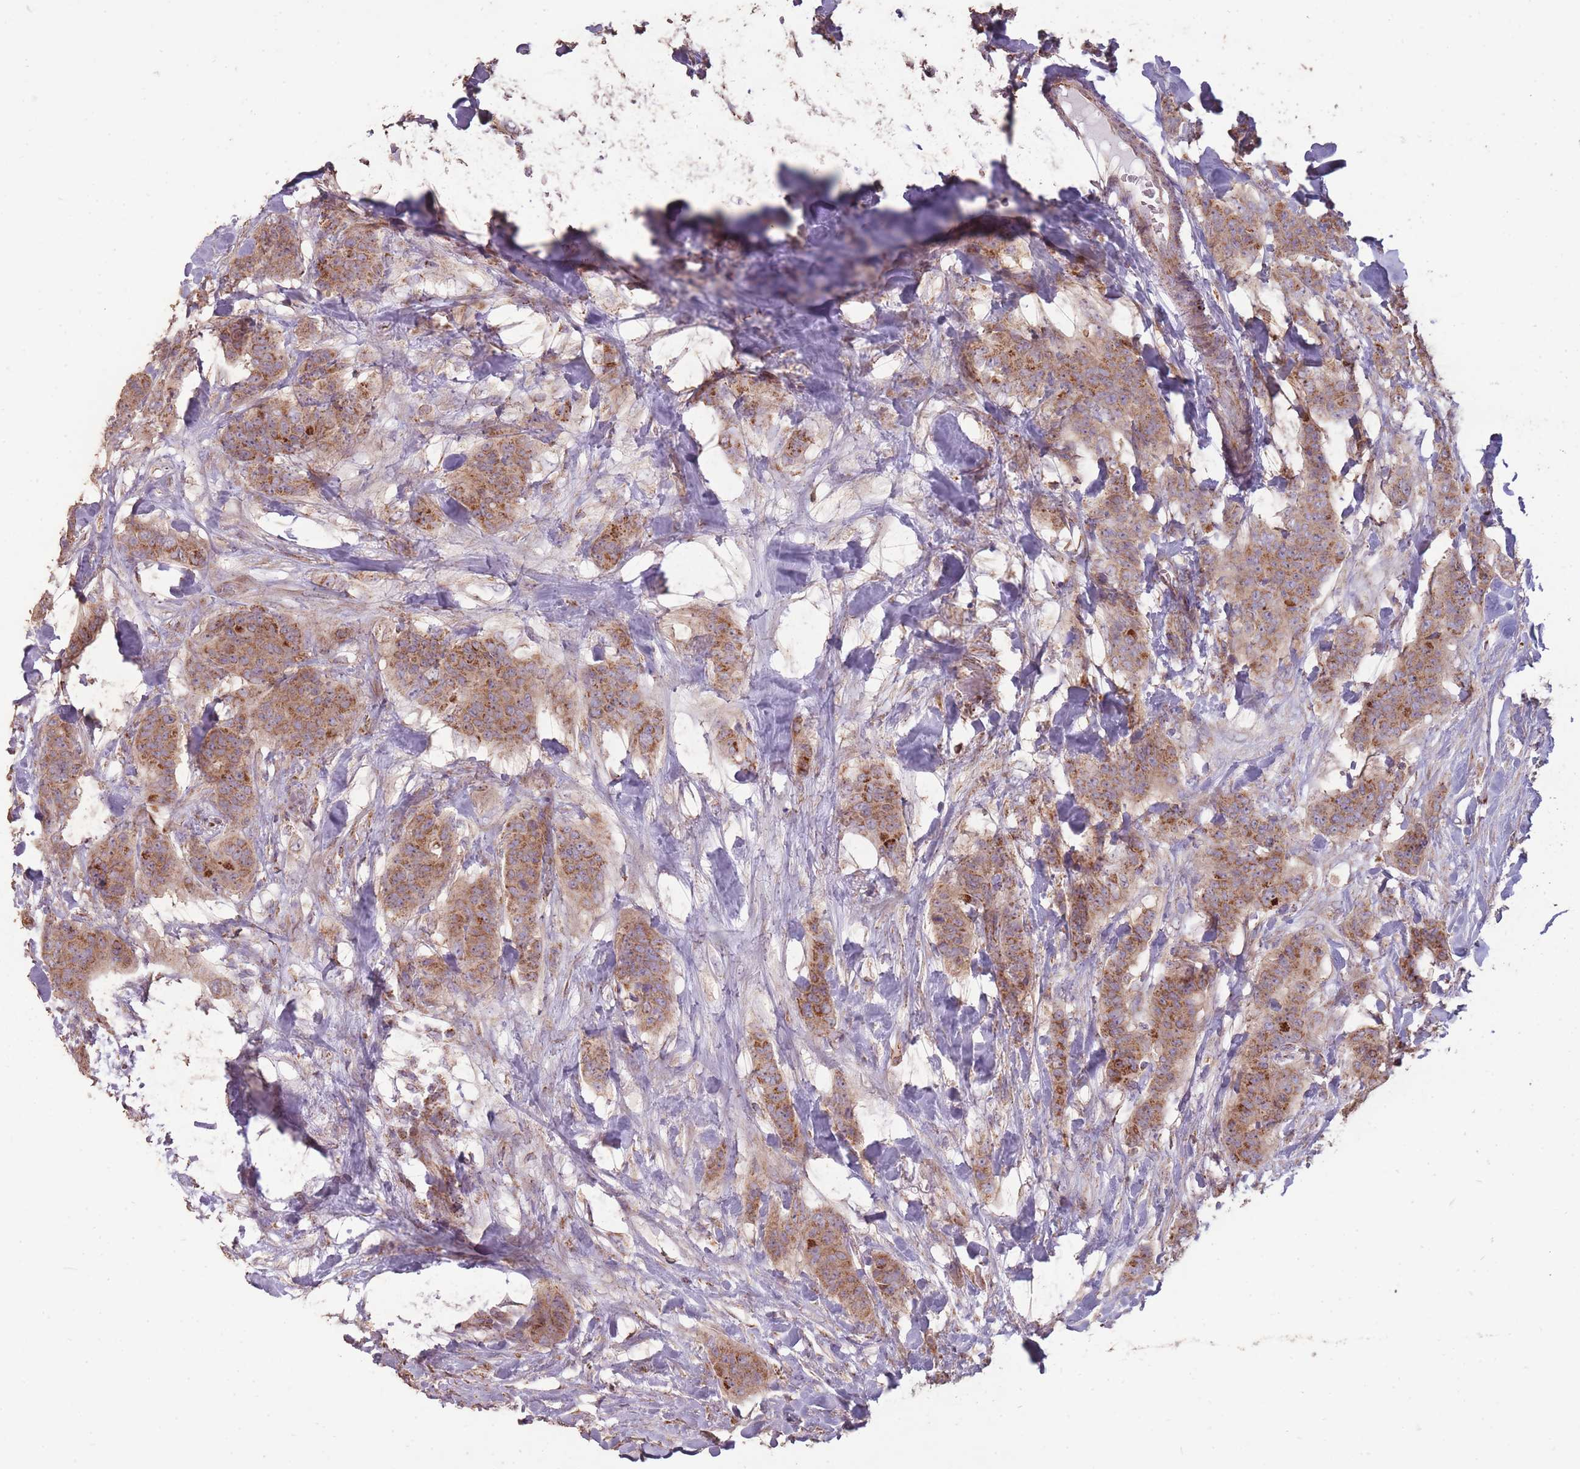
{"staining": {"intensity": "moderate", "quantity": ">75%", "location": "cytoplasmic/membranous"}, "tissue": "breast cancer", "cell_type": "Tumor cells", "image_type": "cancer", "snomed": [{"axis": "morphology", "description": "Duct carcinoma"}, {"axis": "topography", "description": "Breast"}], "caption": "An image of infiltrating ductal carcinoma (breast) stained for a protein shows moderate cytoplasmic/membranous brown staining in tumor cells. The staining was performed using DAB (3,3'-diaminobenzidine), with brown indicating positive protein expression. Nuclei are stained blue with hematoxylin.", "gene": "CNOT8", "patient": {"sex": "female", "age": 40}}